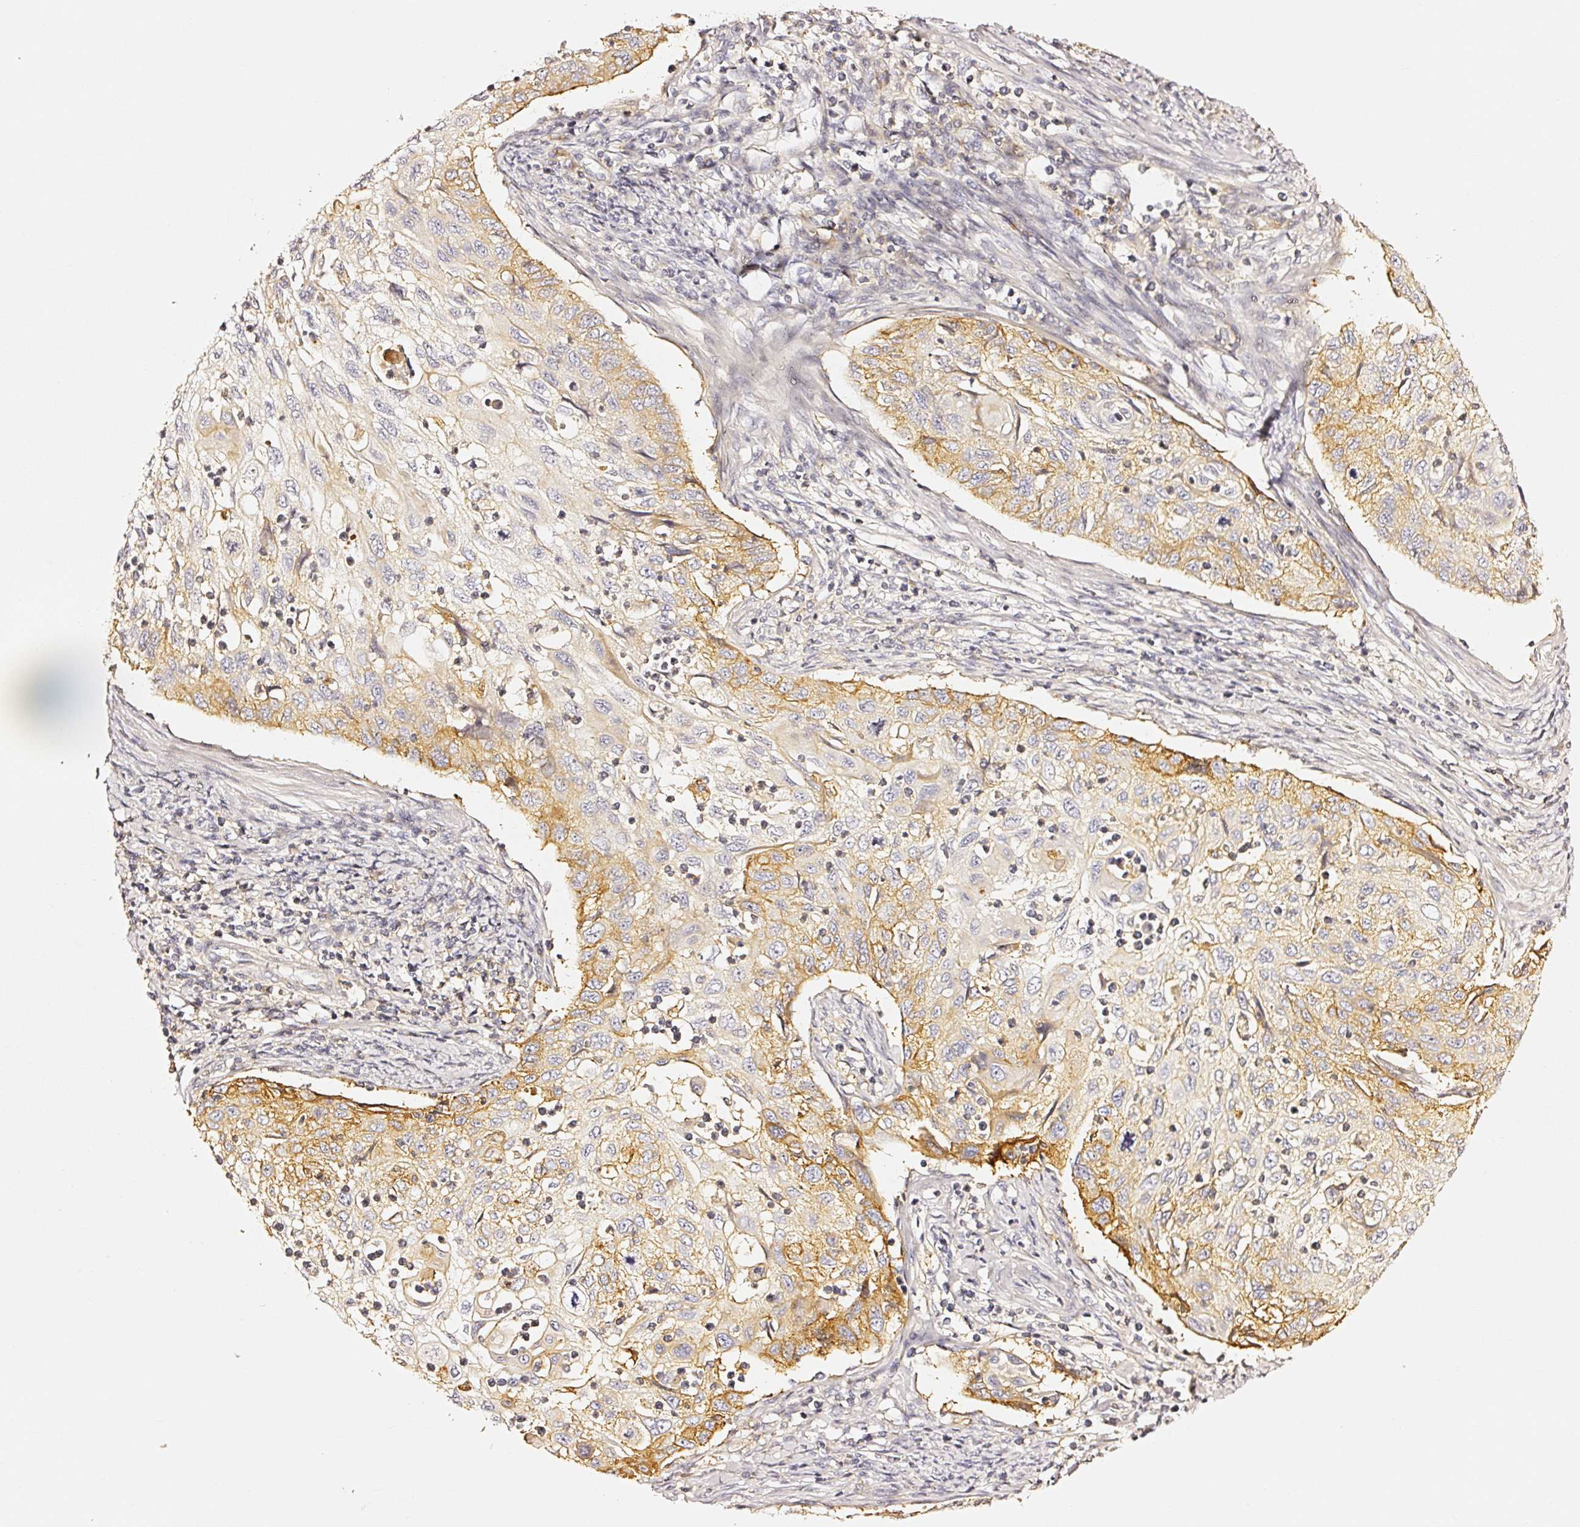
{"staining": {"intensity": "moderate", "quantity": "25%-75%", "location": "cytoplasmic/membranous"}, "tissue": "cervical cancer", "cell_type": "Tumor cells", "image_type": "cancer", "snomed": [{"axis": "morphology", "description": "Squamous cell carcinoma, NOS"}, {"axis": "topography", "description": "Cervix"}], "caption": "The image demonstrates a brown stain indicating the presence of a protein in the cytoplasmic/membranous of tumor cells in cervical cancer (squamous cell carcinoma).", "gene": "CD47", "patient": {"sex": "female", "age": 70}}